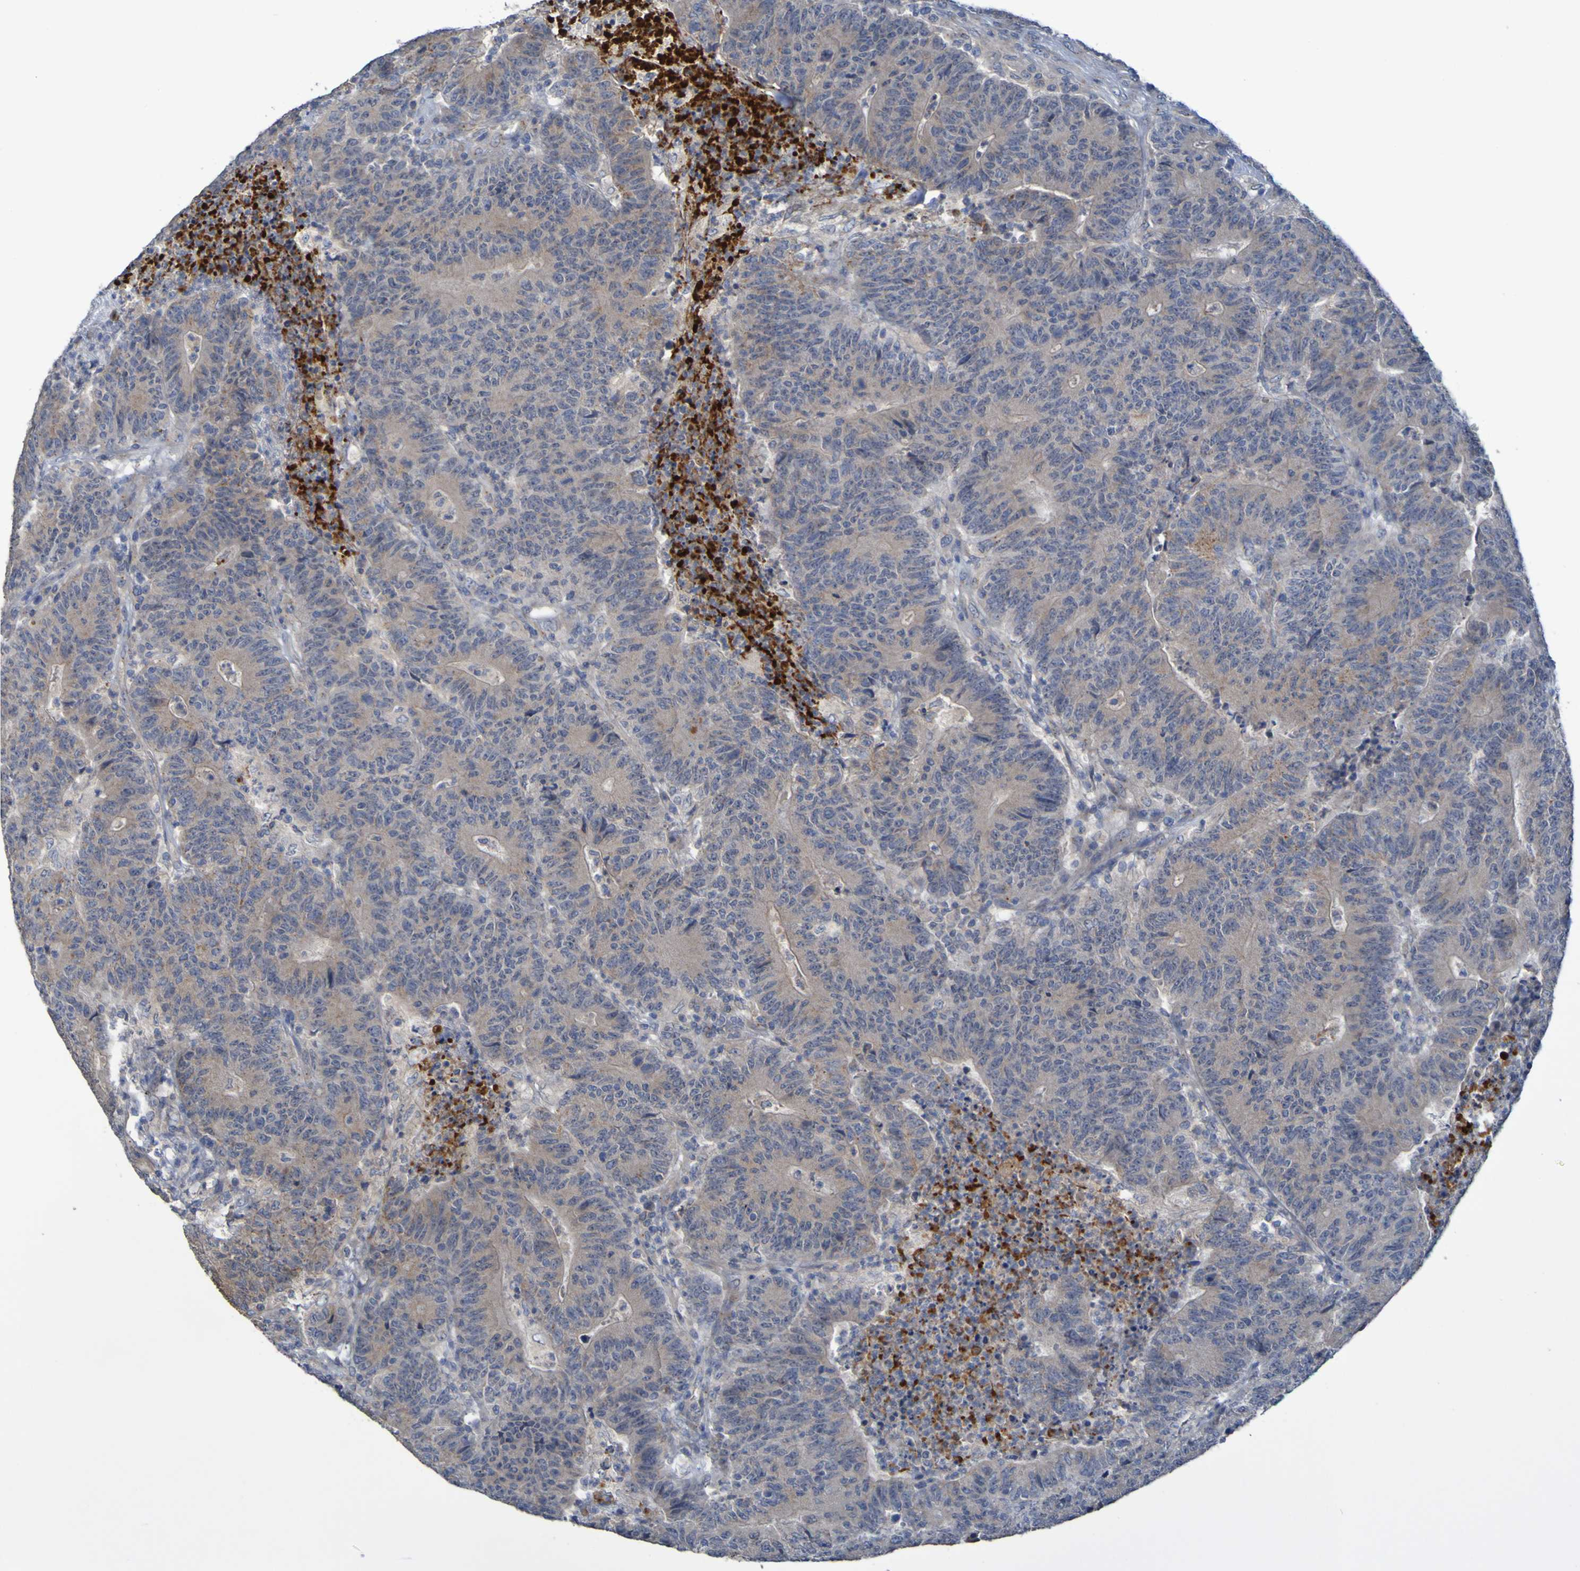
{"staining": {"intensity": "weak", "quantity": ">75%", "location": "cytoplasmic/membranous"}, "tissue": "colorectal cancer", "cell_type": "Tumor cells", "image_type": "cancer", "snomed": [{"axis": "morphology", "description": "Normal tissue, NOS"}, {"axis": "morphology", "description": "Adenocarcinoma, NOS"}, {"axis": "topography", "description": "Colon"}], "caption": "Colorectal adenocarcinoma stained with a protein marker displays weak staining in tumor cells.", "gene": "ANGPT4", "patient": {"sex": "female", "age": 75}}